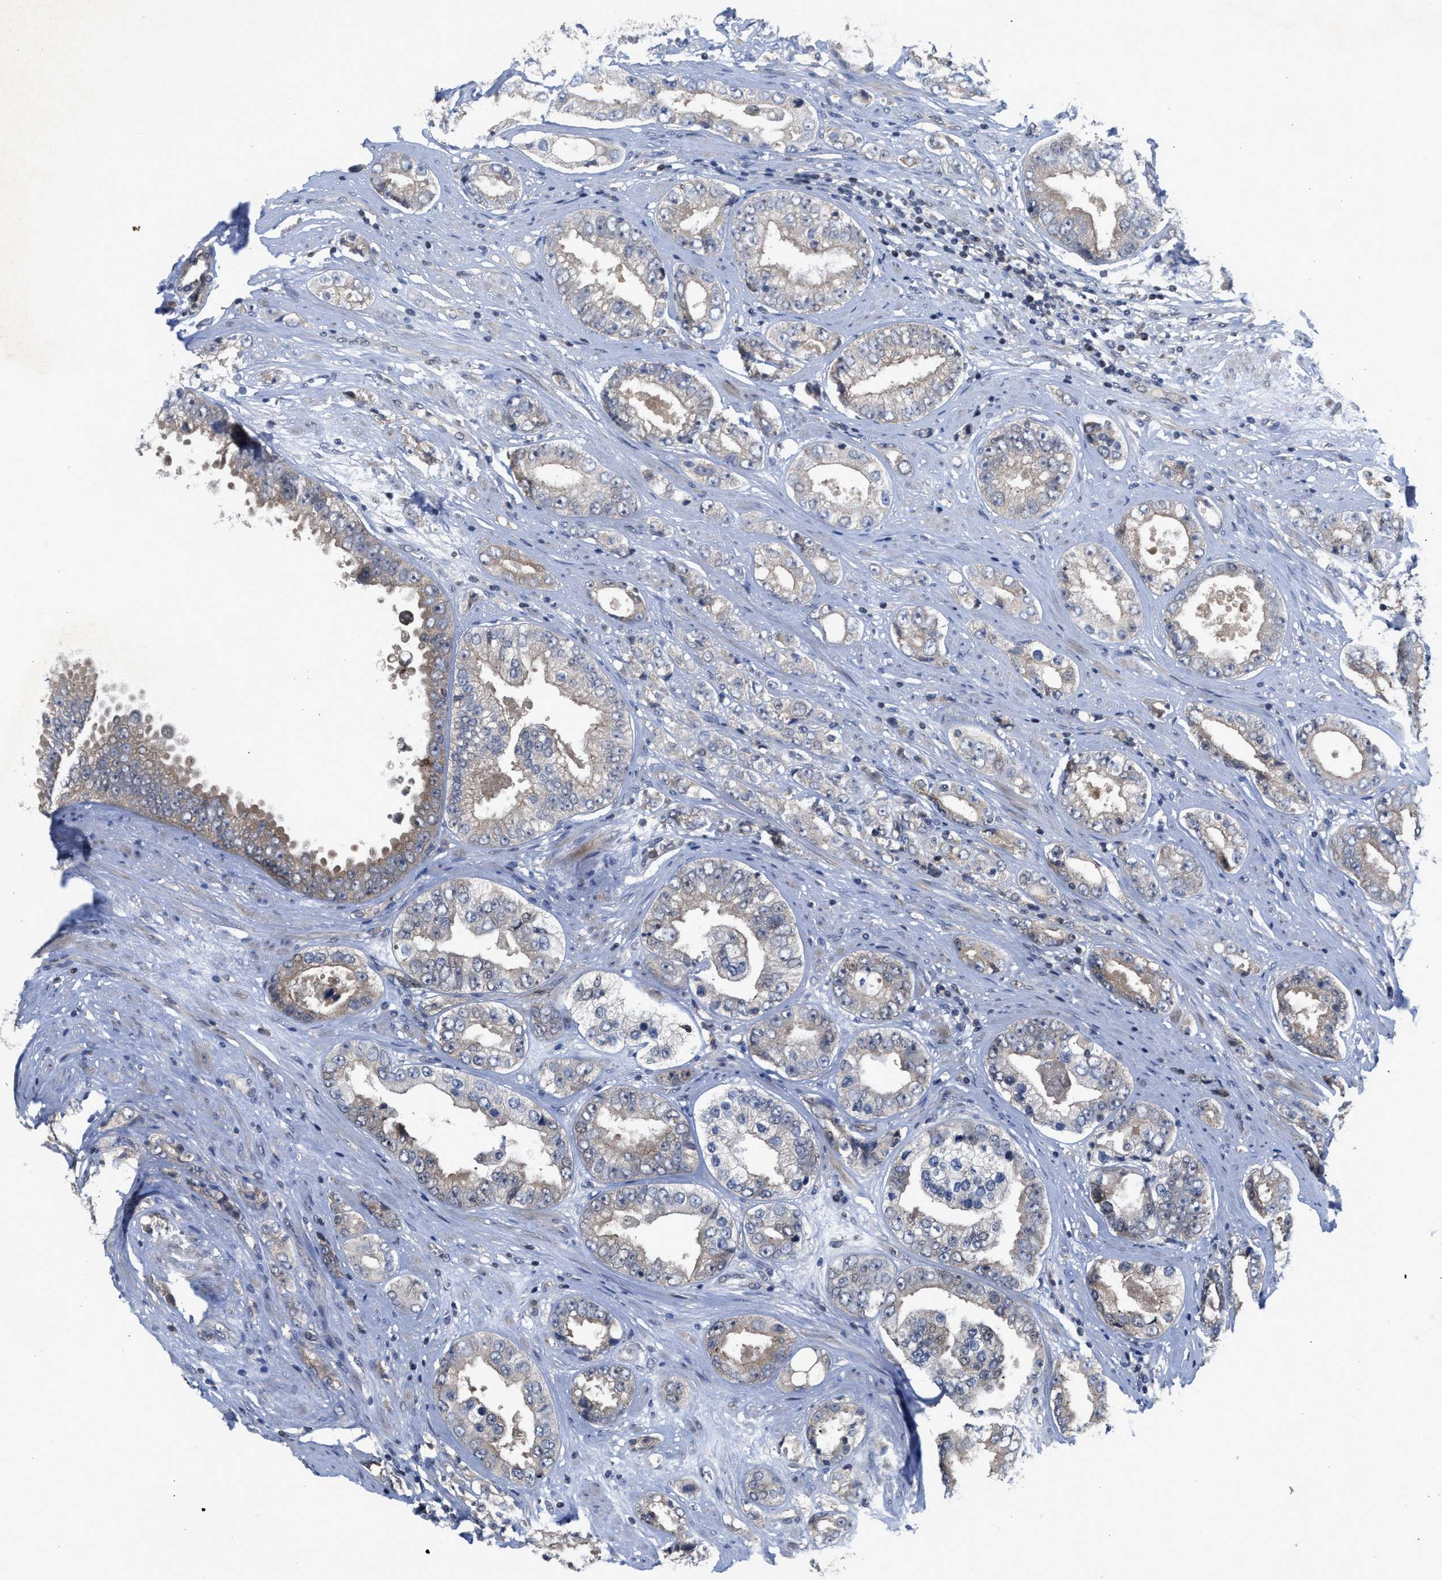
{"staining": {"intensity": "negative", "quantity": "none", "location": "none"}, "tissue": "prostate cancer", "cell_type": "Tumor cells", "image_type": "cancer", "snomed": [{"axis": "morphology", "description": "Adenocarcinoma, High grade"}, {"axis": "topography", "description": "Prostate"}], "caption": "Immunohistochemistry (IHC) image of prostate cancer stained for a protein (brown), which demonstrates no positivity in tumor cells. (DAB (3,3'-diaminobenzidine) immunohistochemistry visualized using brightfield microscopy, high magnification).", "gene": "LDAF1", "patient": {"sex": "male", "age": 61}}